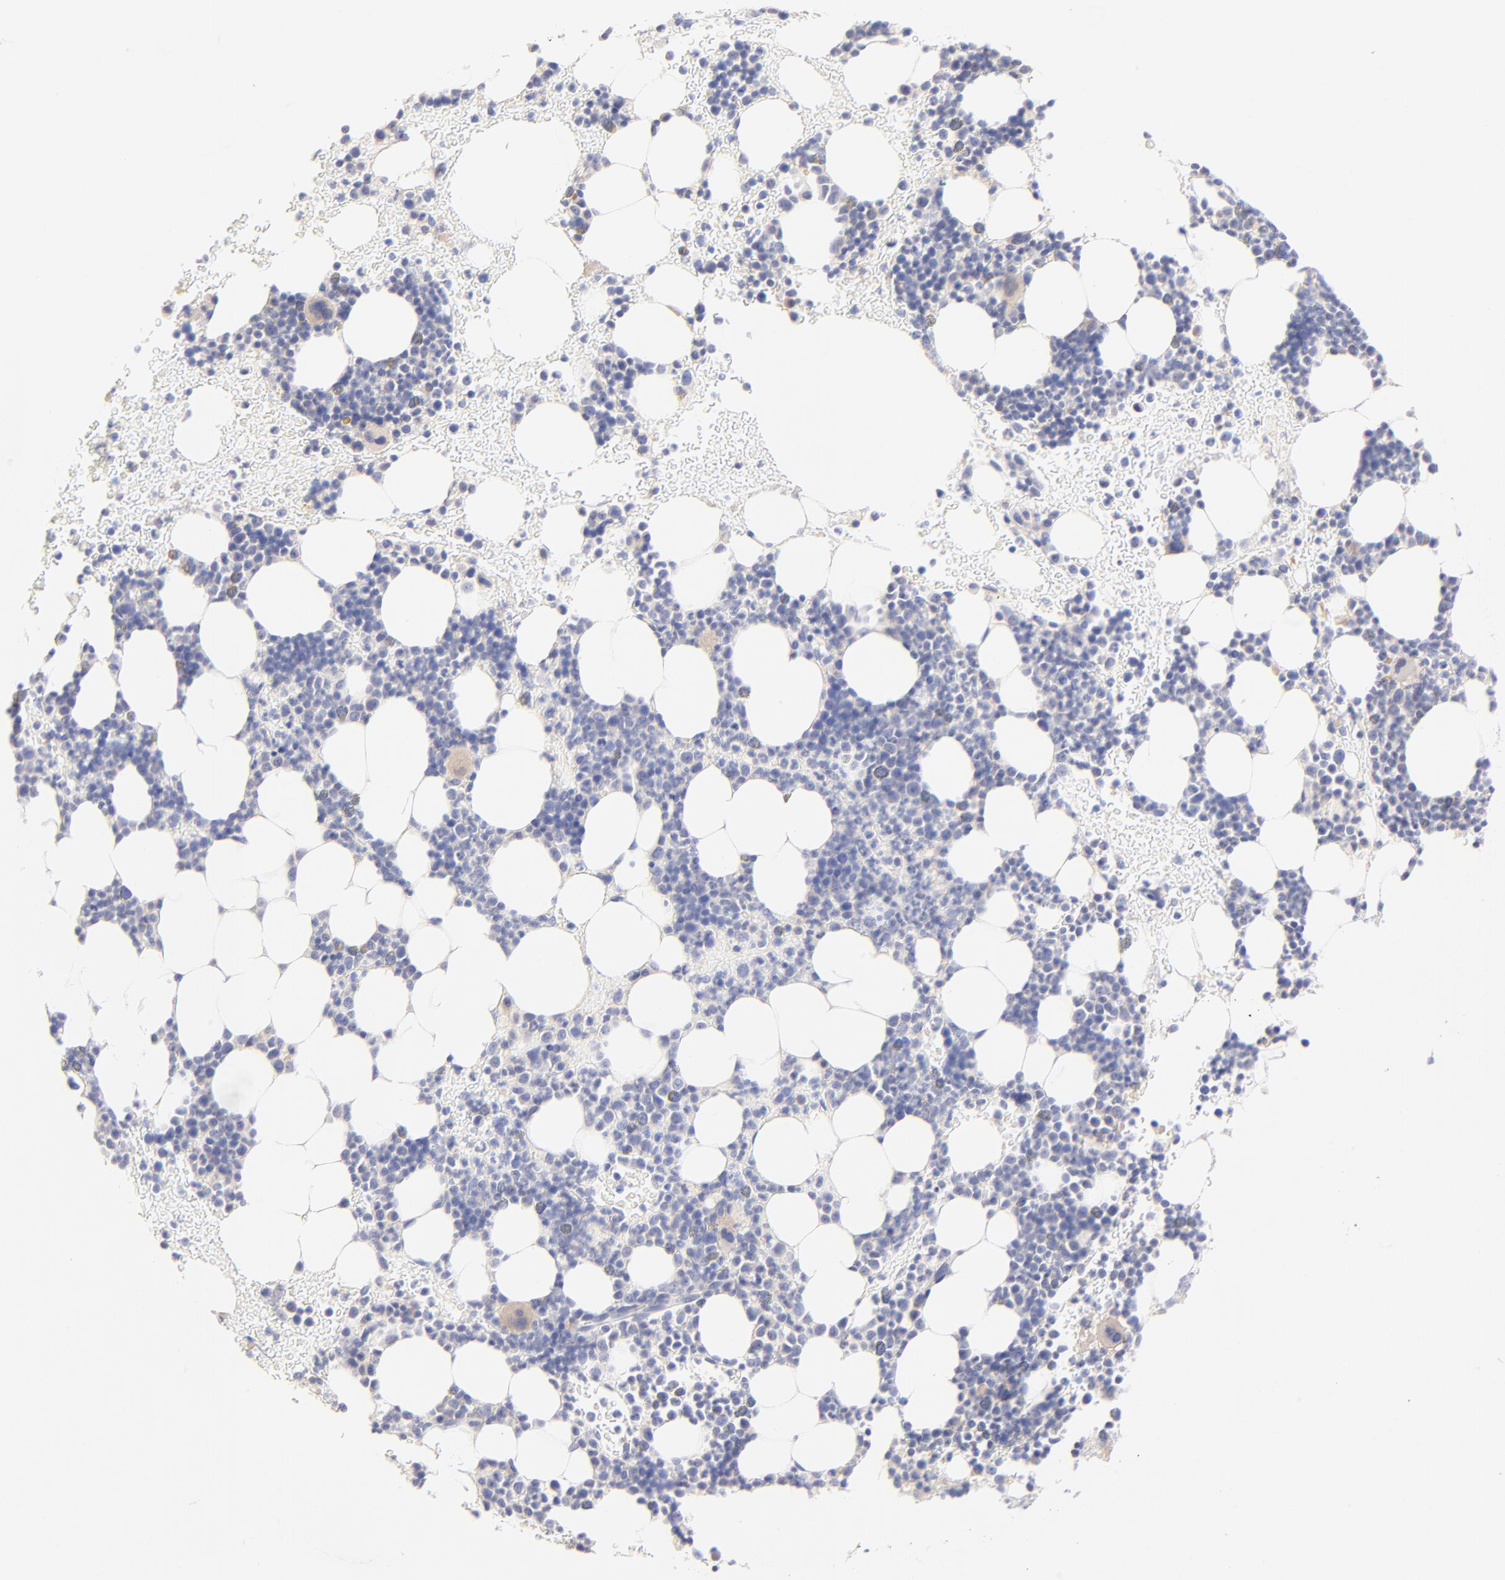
{"staining": {"intensity": "negative", "quantity": "none", "location": "none"}, "tissue": "bone marrow", "cell_type": "Hematopoietic cells", "image_type": "normal", "snomed": [{"axis": "morphology", "description": "Normal tissue, NOS"}, {"axis": "topography", "description": "Bone marrow"}], "caption": "Bone marrow was stained to show a protein in brown. There is no significant staining in hematopoietic cells. (DAB immunohistochemistry with hematoxylin counter stain).", "gene": "EBP", "patient": {"sex": "male", "age": 17}}